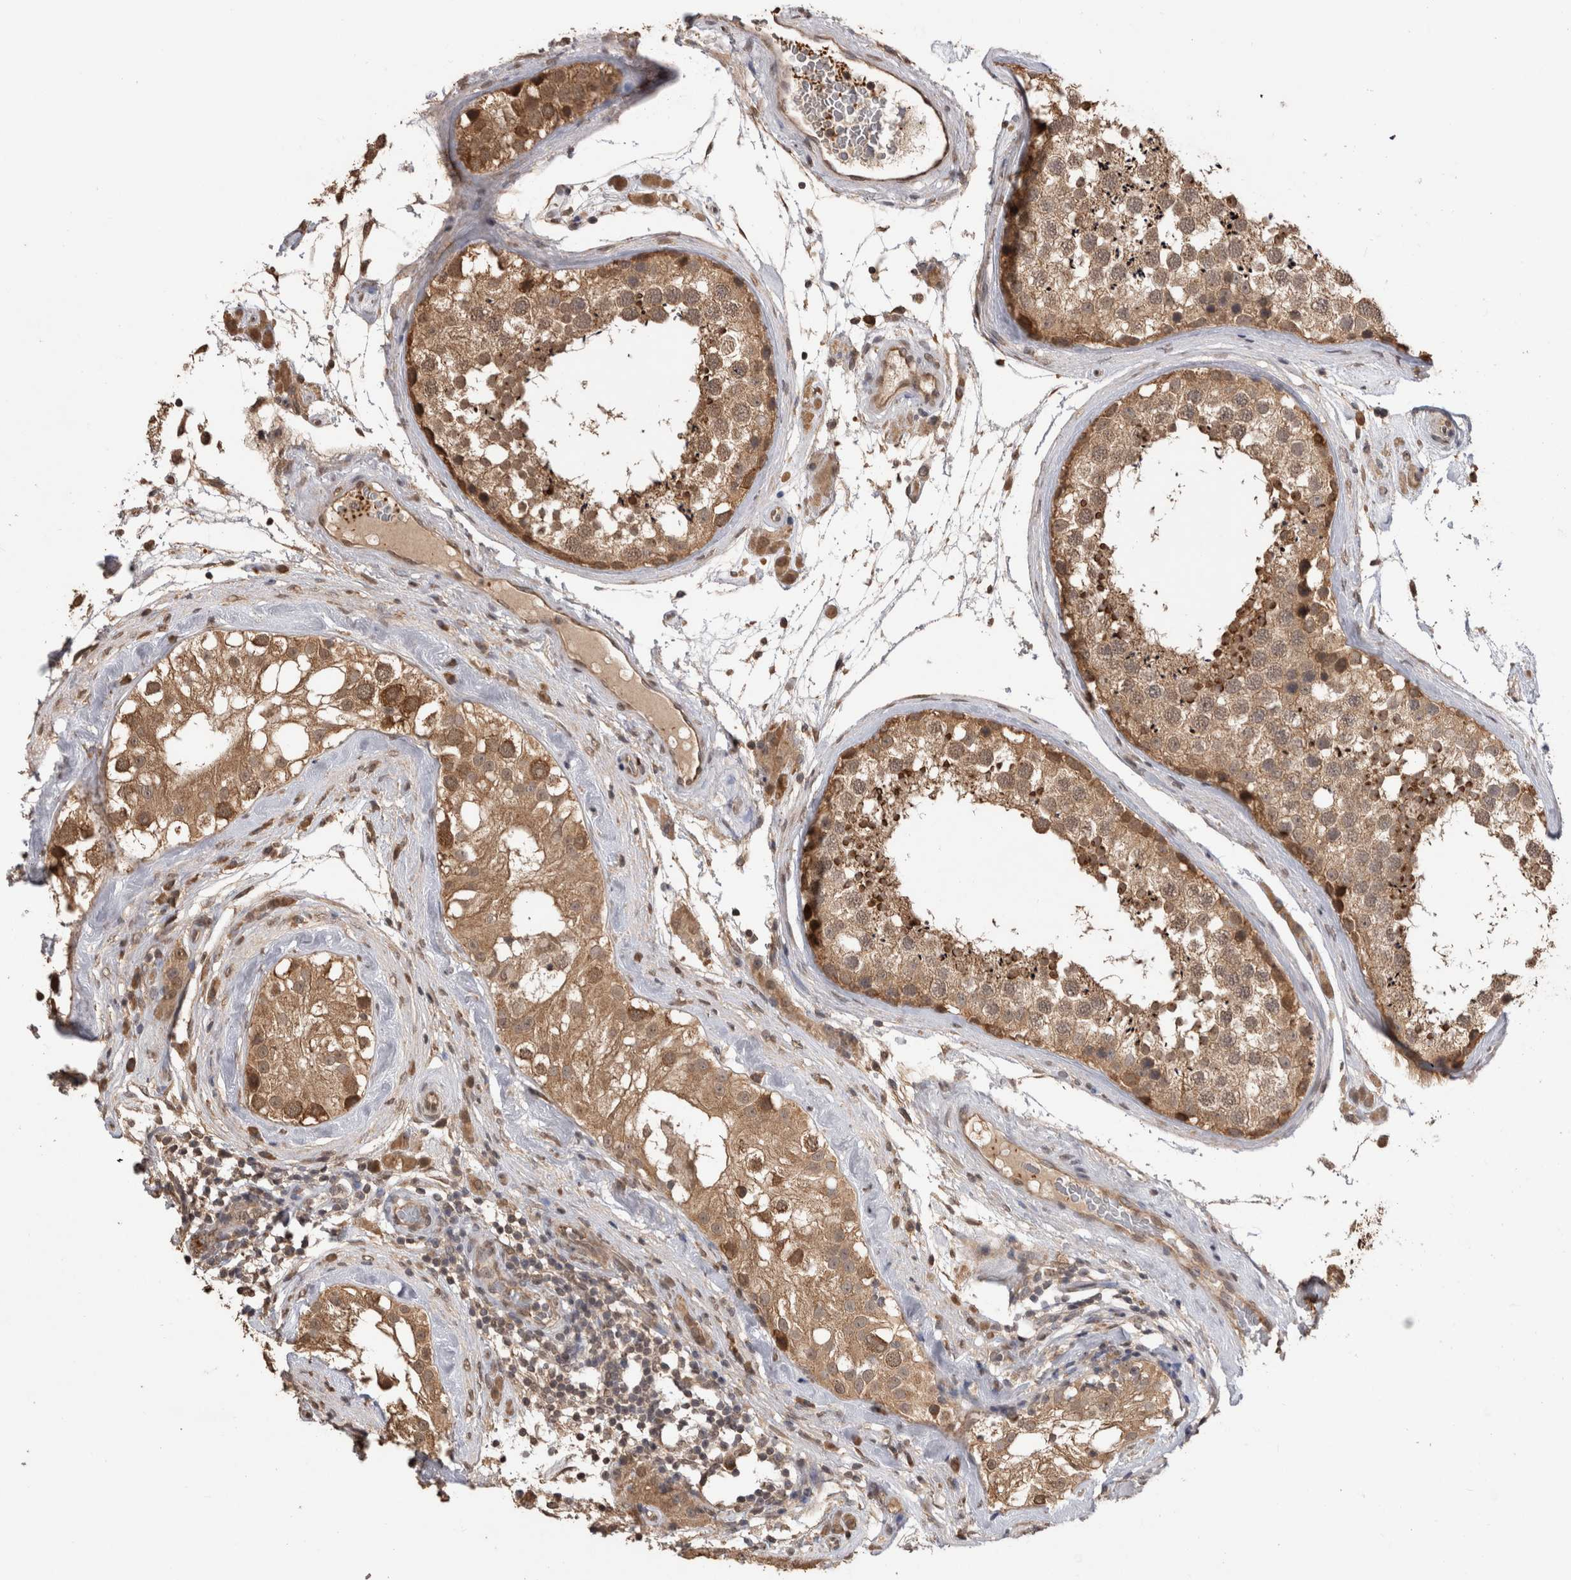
{"staining": {"intensity": "moderate", "quantity": ">75%", "location": "cytoplasmic/membranous"}, "tissue": "testis", "cell_type": "Cells in seminiferous ducts", "image_type": "normal", "snomed": [{"axis": "morphology", "description": "Normal tissue, NOS"}, {"axis": "topography", "description": "Testis"}], "caption": "Brown immunohistochemical staining in normal testis reveals moderate cytoplasmic/membranous expression in approximately >75% of cells in seminiferous ducts.", "gene": "PAK4", "patient": {"sex": "male", "age": 46}}